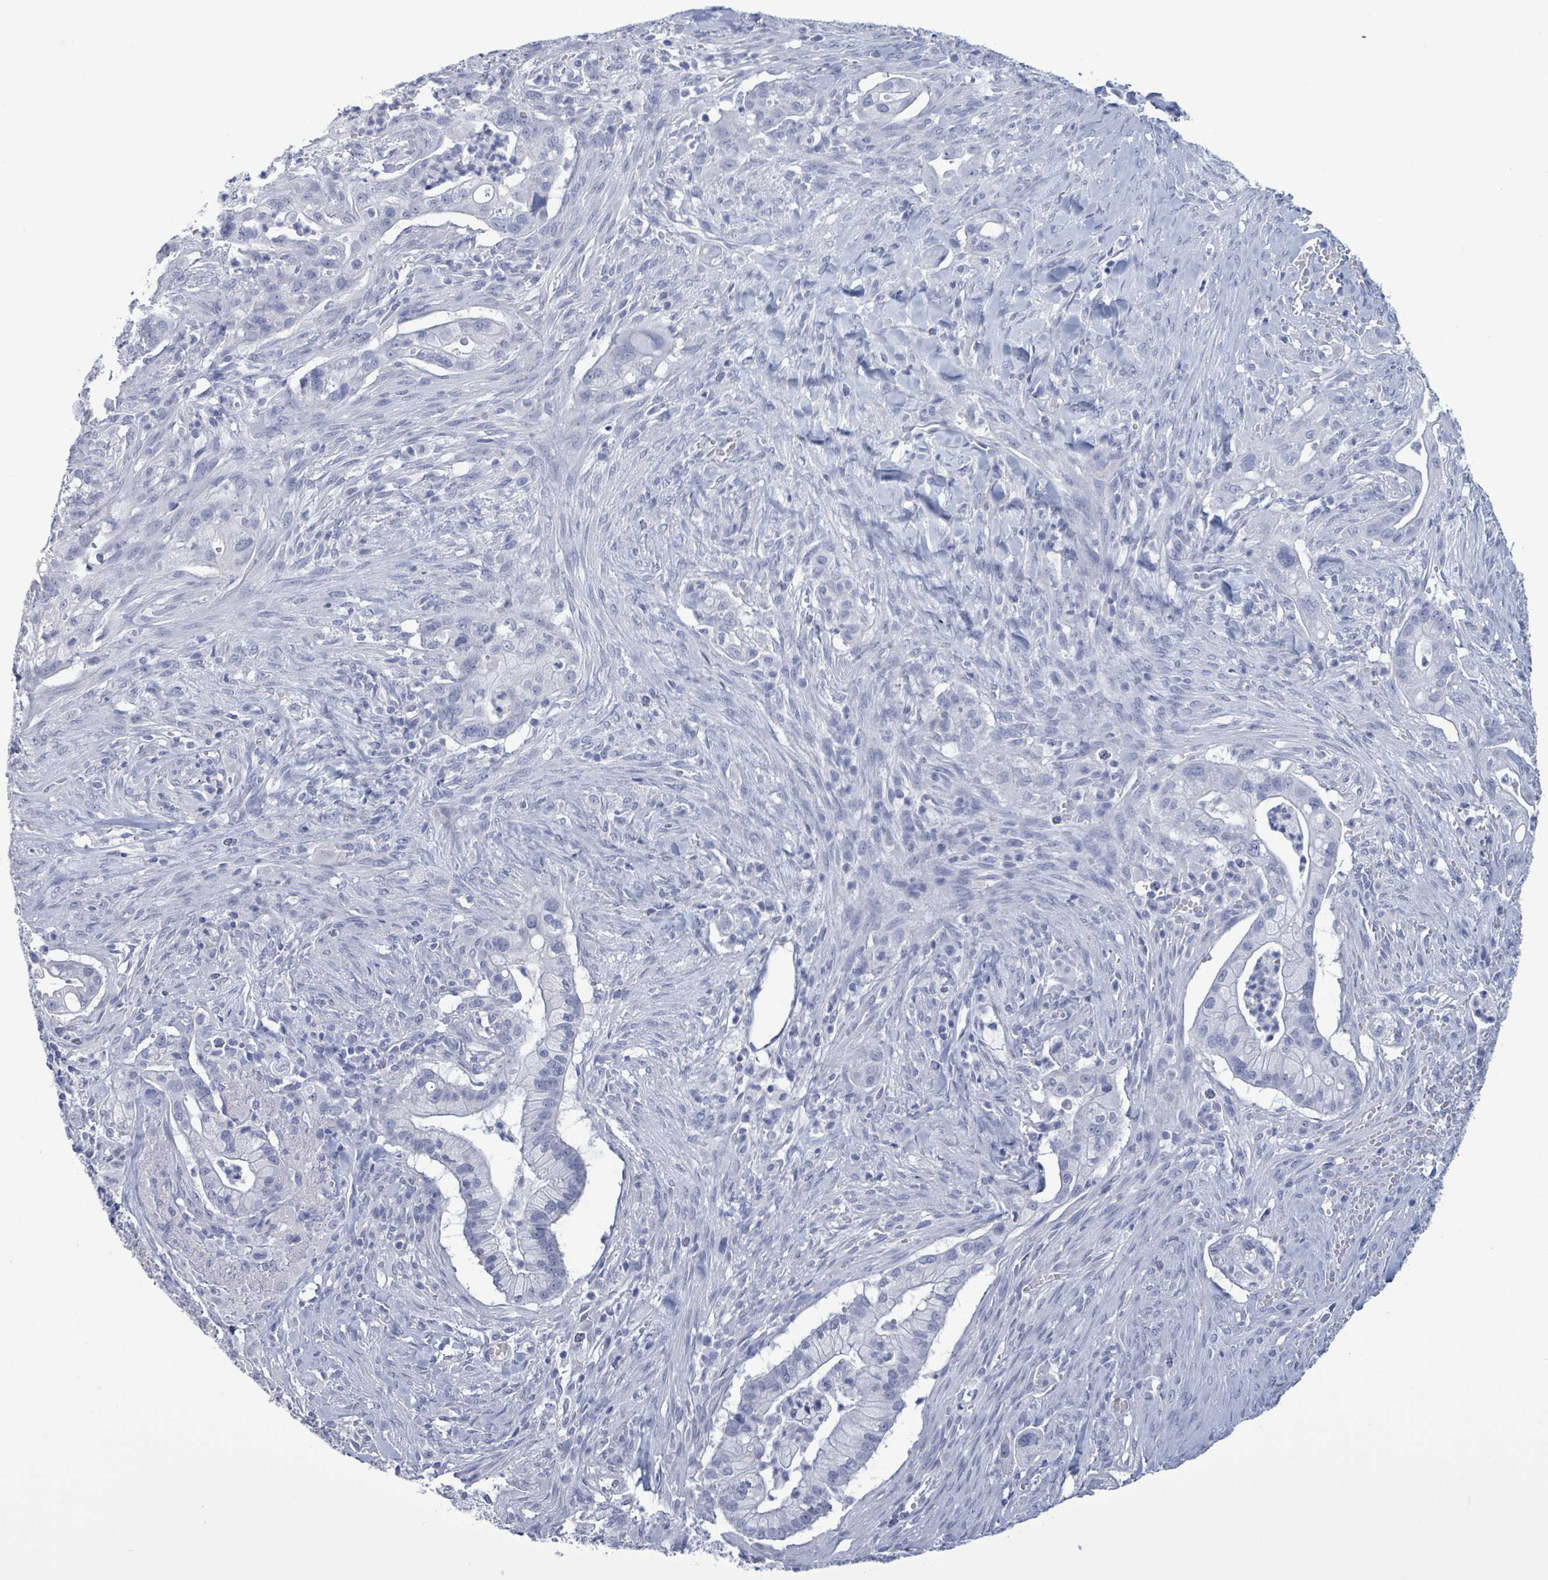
{"staining": {"intensity": "negative", "quantity": "none", "location": "none"}, "tissue": "pancreatic cancer", "cell_type": "Tumor cells", "image_type": "cancer", "snomed": [{"axis": "morphology", "description": "Adenocarcinoma, NOS"}, {"axis": "topography", "description": "Pancreas"}], "caption": "Immunohistochemistry (IHC) histopathology image of human pancreatic adenocarcinoma stained for a protein (brown), which demonstrates no staining in tumor cells.", "gene": "NKX2-1", "patient": {"sex": "male", "age": 44}}